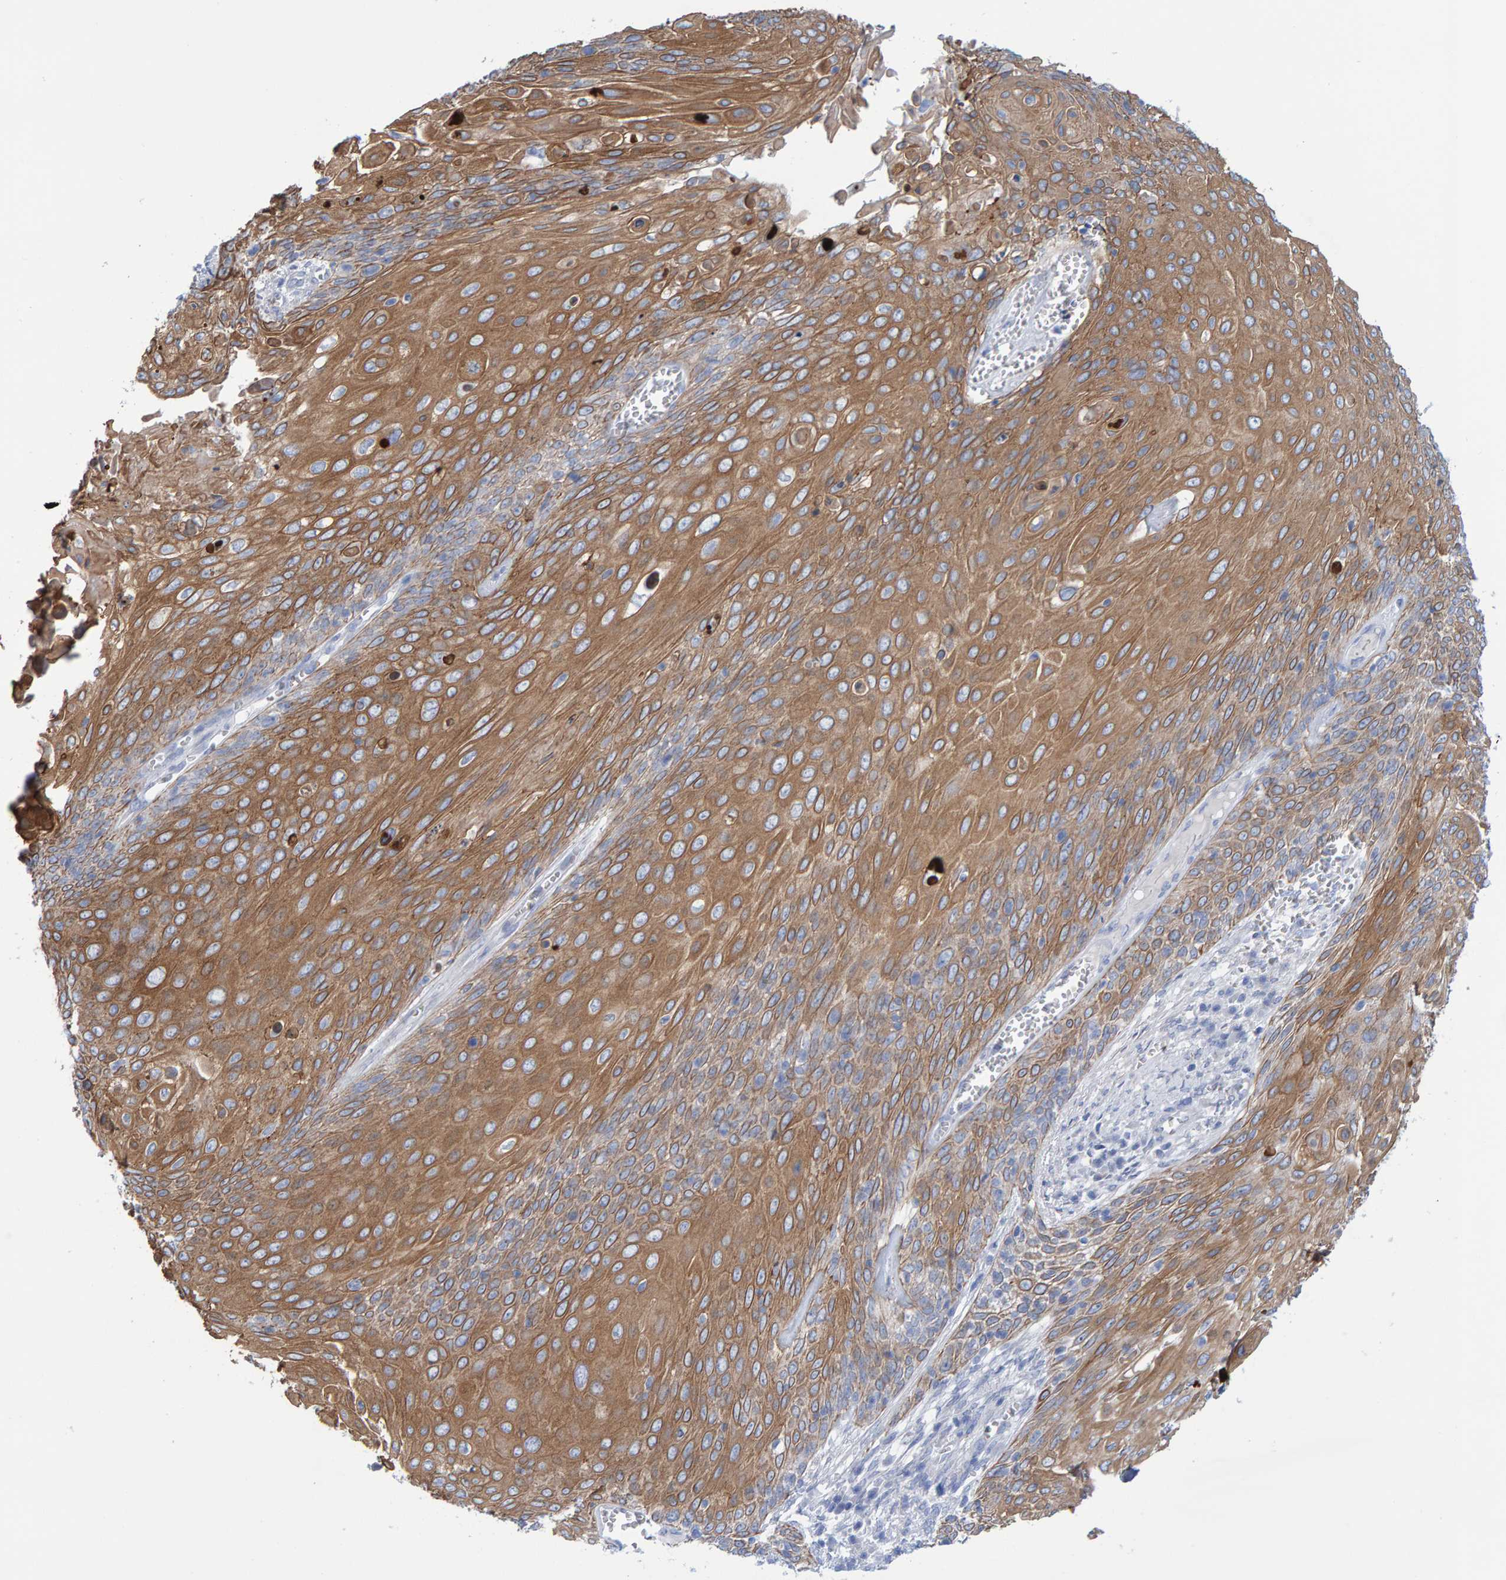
{"staining": {"intensity": "moderate", "quantity": "25%-75%", "location": "cytoplasmic/membranous"}, "tissue": "cervical cancer", "cell_type": "Tumor cells", "image_type": "cancer", "snomed": [{"axis": "morphology", "description": "Squamous cell carcinoma, NOS"}, {"axis": "topography", "description": "Cervix"}], "caption": "An image showing moderate cytoplasmic/membranous expression in approximately 25%-75% of tumor cells in cervical cancer (squamous cell carcinoma), as visualized by brown immunohistochemical staining.", "gene": "JAKMIP3", "patient": {"sex": "female", "age": 39}}